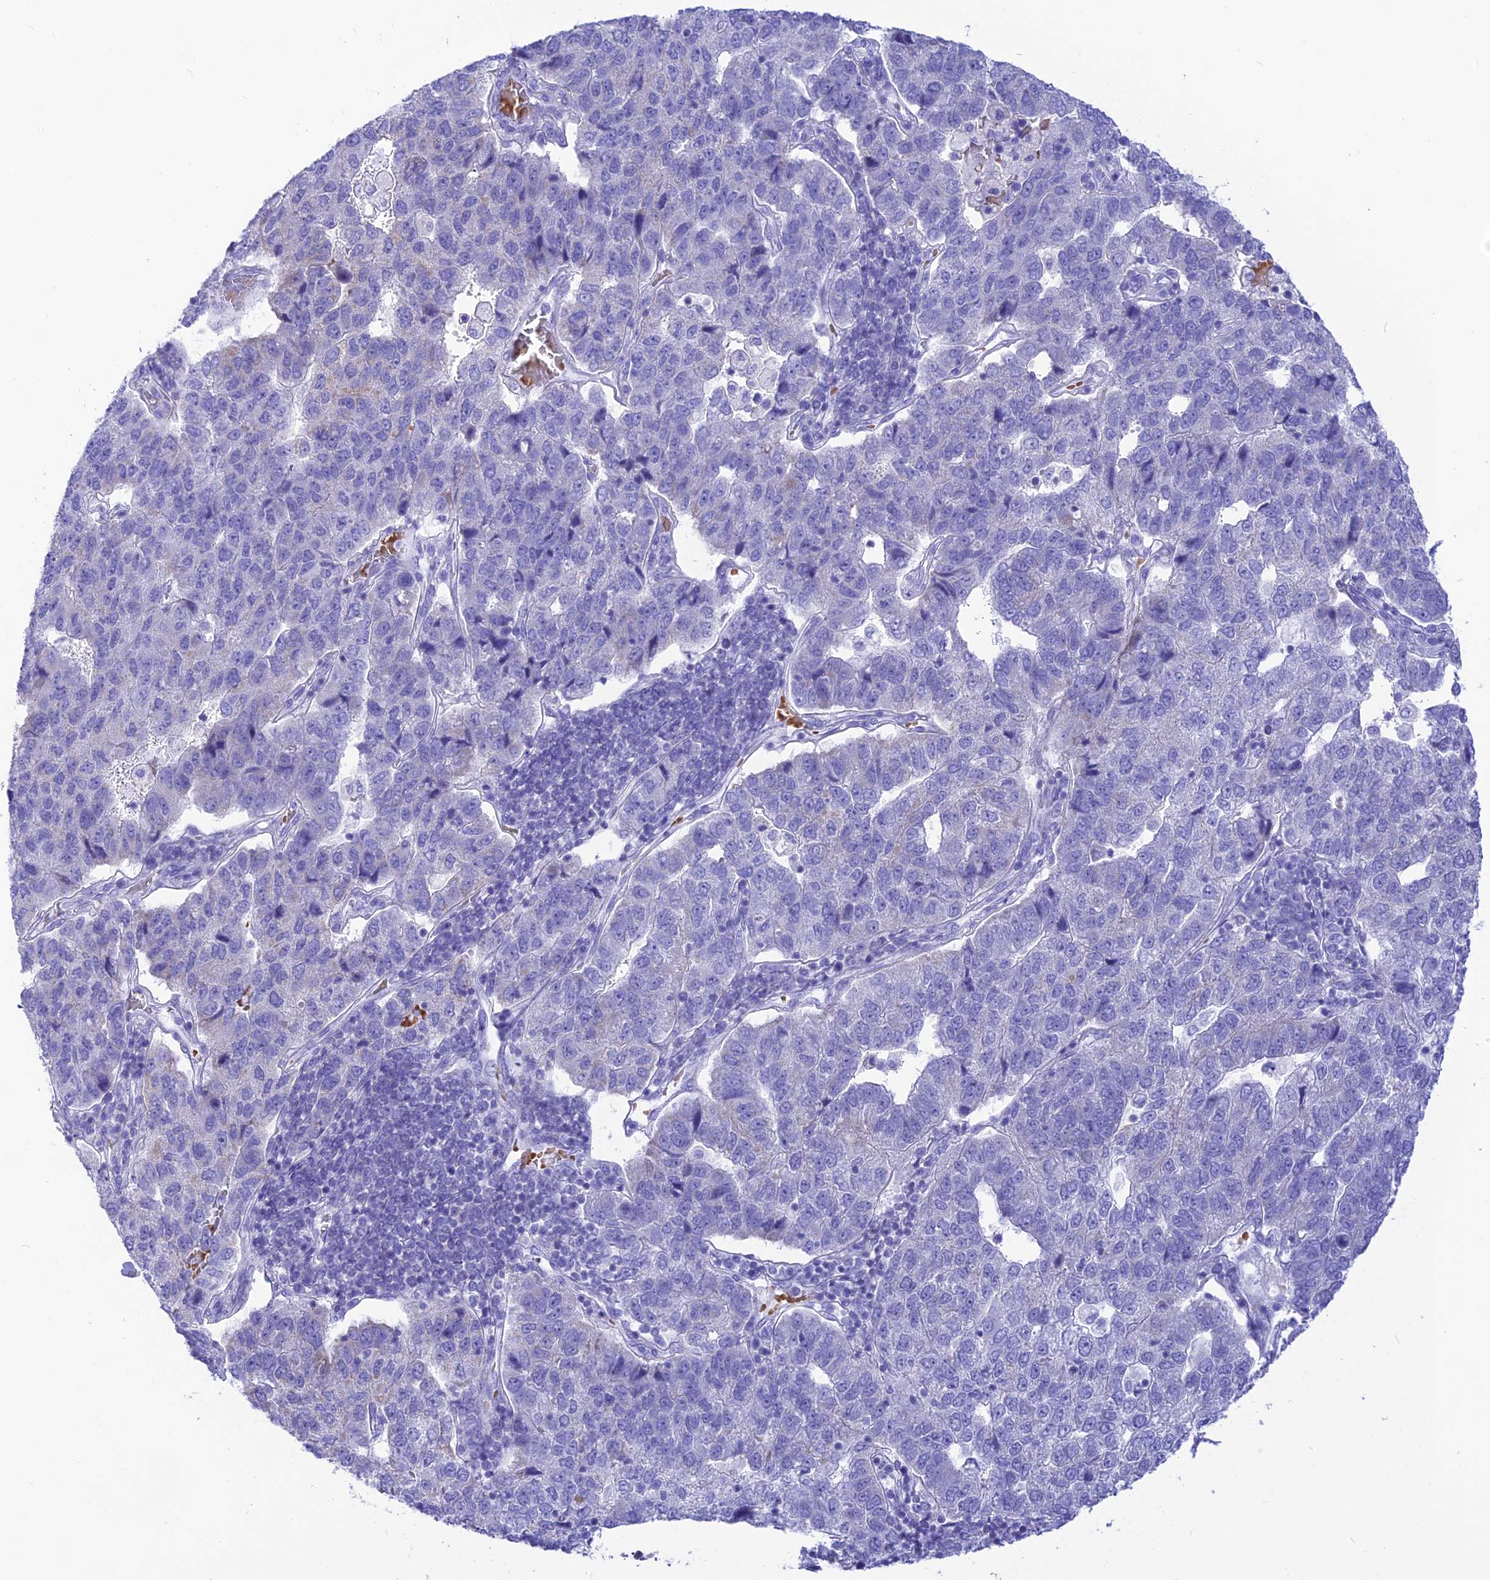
{"staining": {"intensity": "negative", "quantity": "none", "location": "none"}, "tissue": "pancreatic cancer", "cell_type": "Tumor cells", "image_type": "cancer", "snomed": [{"axis": "morphology", "description": "Adenocarcinoma, NOS"}, {"axis": "topography", "description": "Pancreas"}], "caption": "Tumor cells are negative for protein expression in human pancreatic adenocarcinoma. (DAB immunohistochemistry (IHC), high magnification).", "gene": "GLYATL1", "patient": {"sex": "female", "age": 61}}